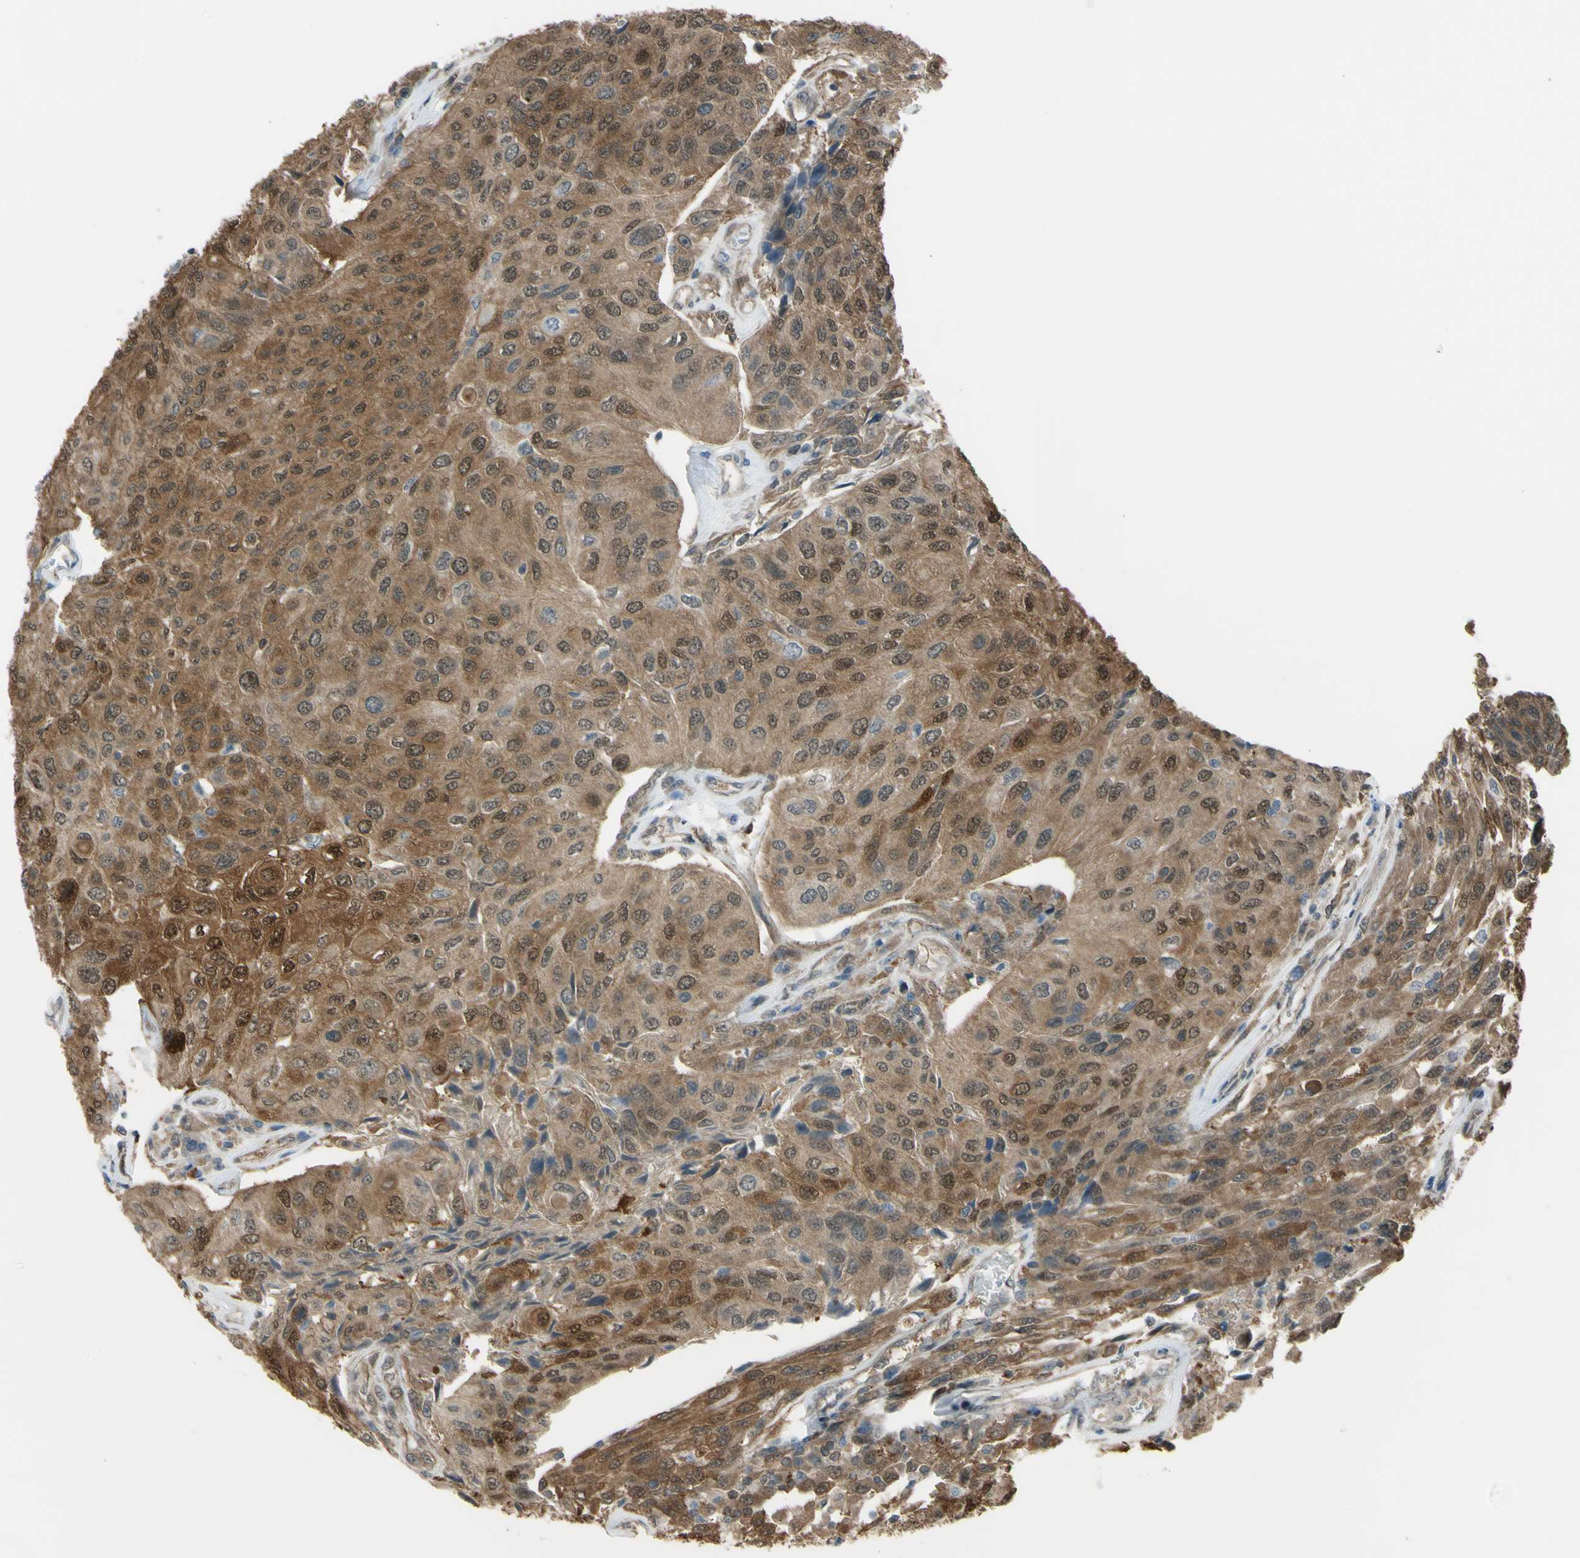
{"staining": {"intensity": "moderate", "quantity": ">75%", "location": "cytoplasmic/membranous"}, "tissue": "urothelial cancer", "cell_type": "Tumor cells", "image_type": "cancer", "snomed": [{"axis": "morphology", "description": "Urothelial carcinoma, High grade"}, {"axis": "topography", "description": "Urinary bladder"}], "caption": "The image shows staining of high-grade urothelial carcinoma, revealing moderate cytoplasmic/membranous protein positivity (brown color) within tumor cells. (brown staining indicates protein expression, while blue staining denotes nuclei).", "gene": "YWHAQ", "patient": {"sex": "male", "age": 66}}